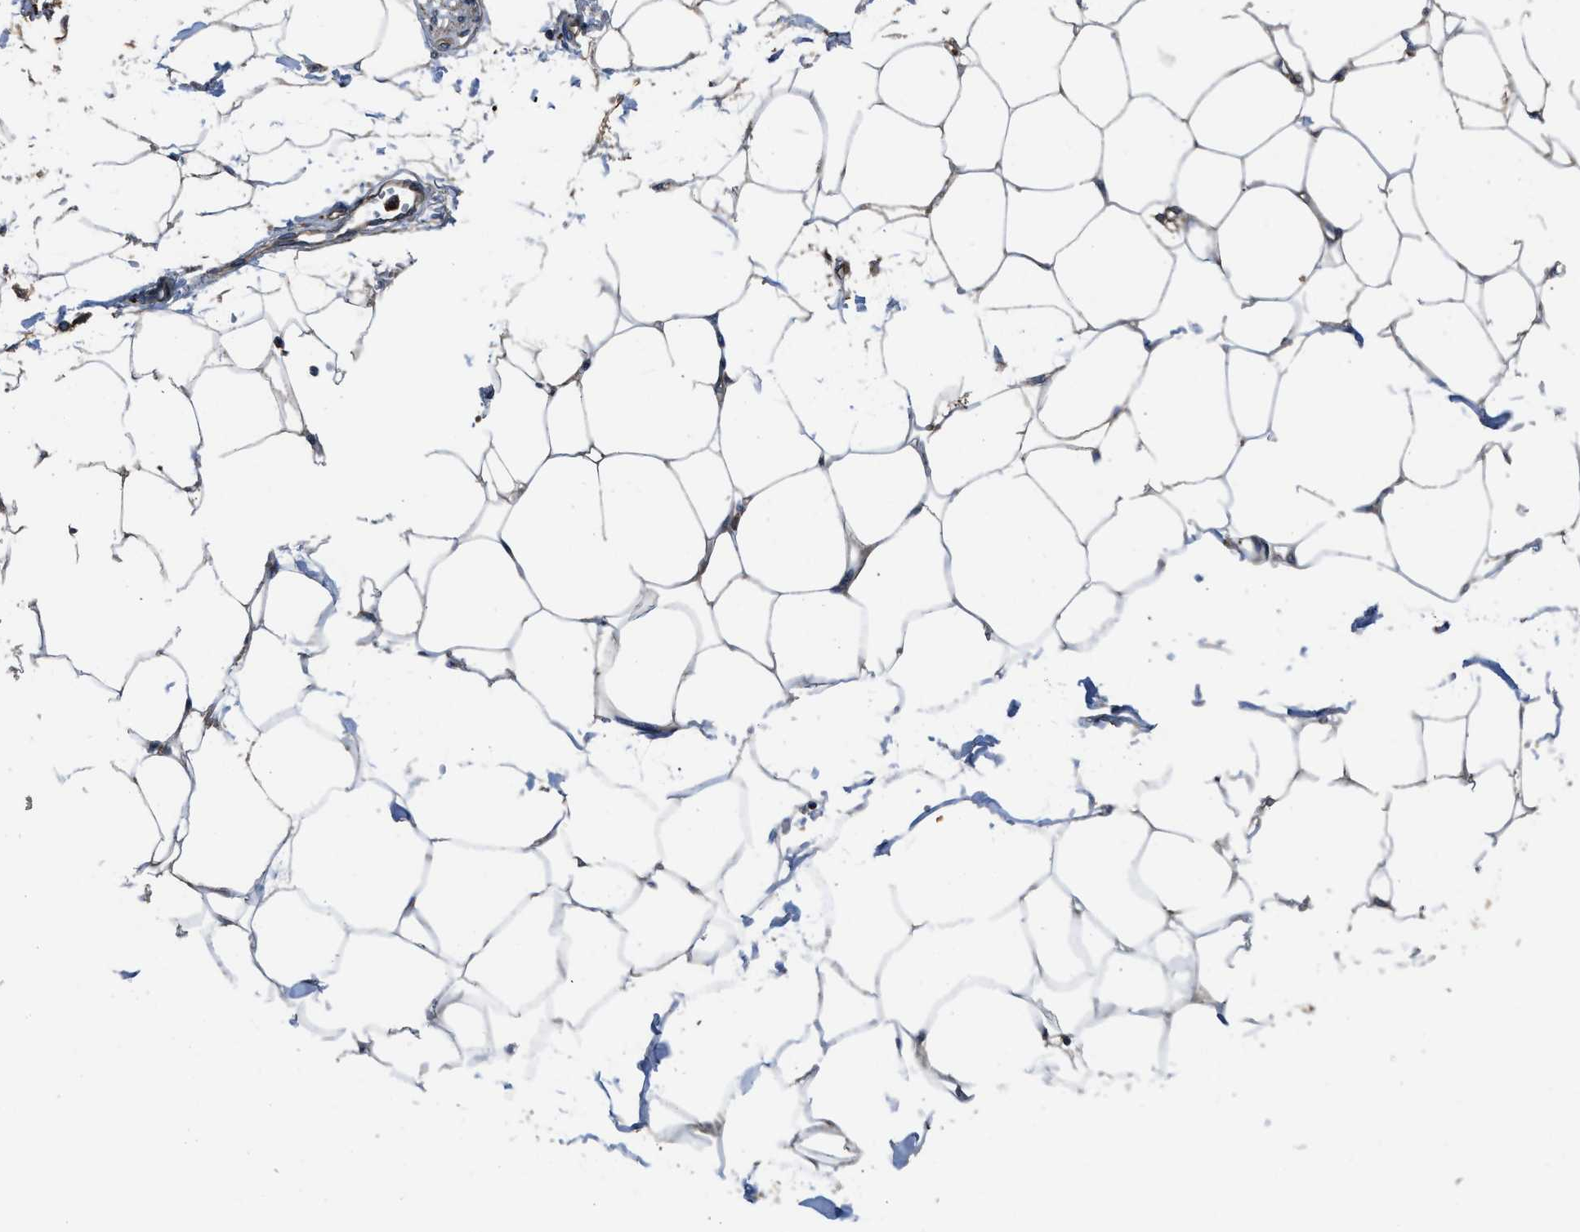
{"staining": {"intensity": "weak", "quantity": ">75%", "location": "cytoplasmic/membranous"}, "tissue": "adipose tissue", "cell_type": "Adipocytes", "image_type": "normal", "snomed": [{"axis": "morphology", "description": "Normal tissue, NOS"}, {"axis": "morphology", "description": "Adenocarcinoma, NOS"}, {"axis": "topography", "description": "Colon"}, {"axis": "topography", "description": "Peripheral nerve tissue"}], "caption": "Protein positivity by immunohistochemistry demonstrates weak cytoplasmic/membranous positivity in approximately >75% of adipocytes in unremarkable adipose tissue.", "gene": "USP25", "patient": {"sex": "male", "age": 14}}